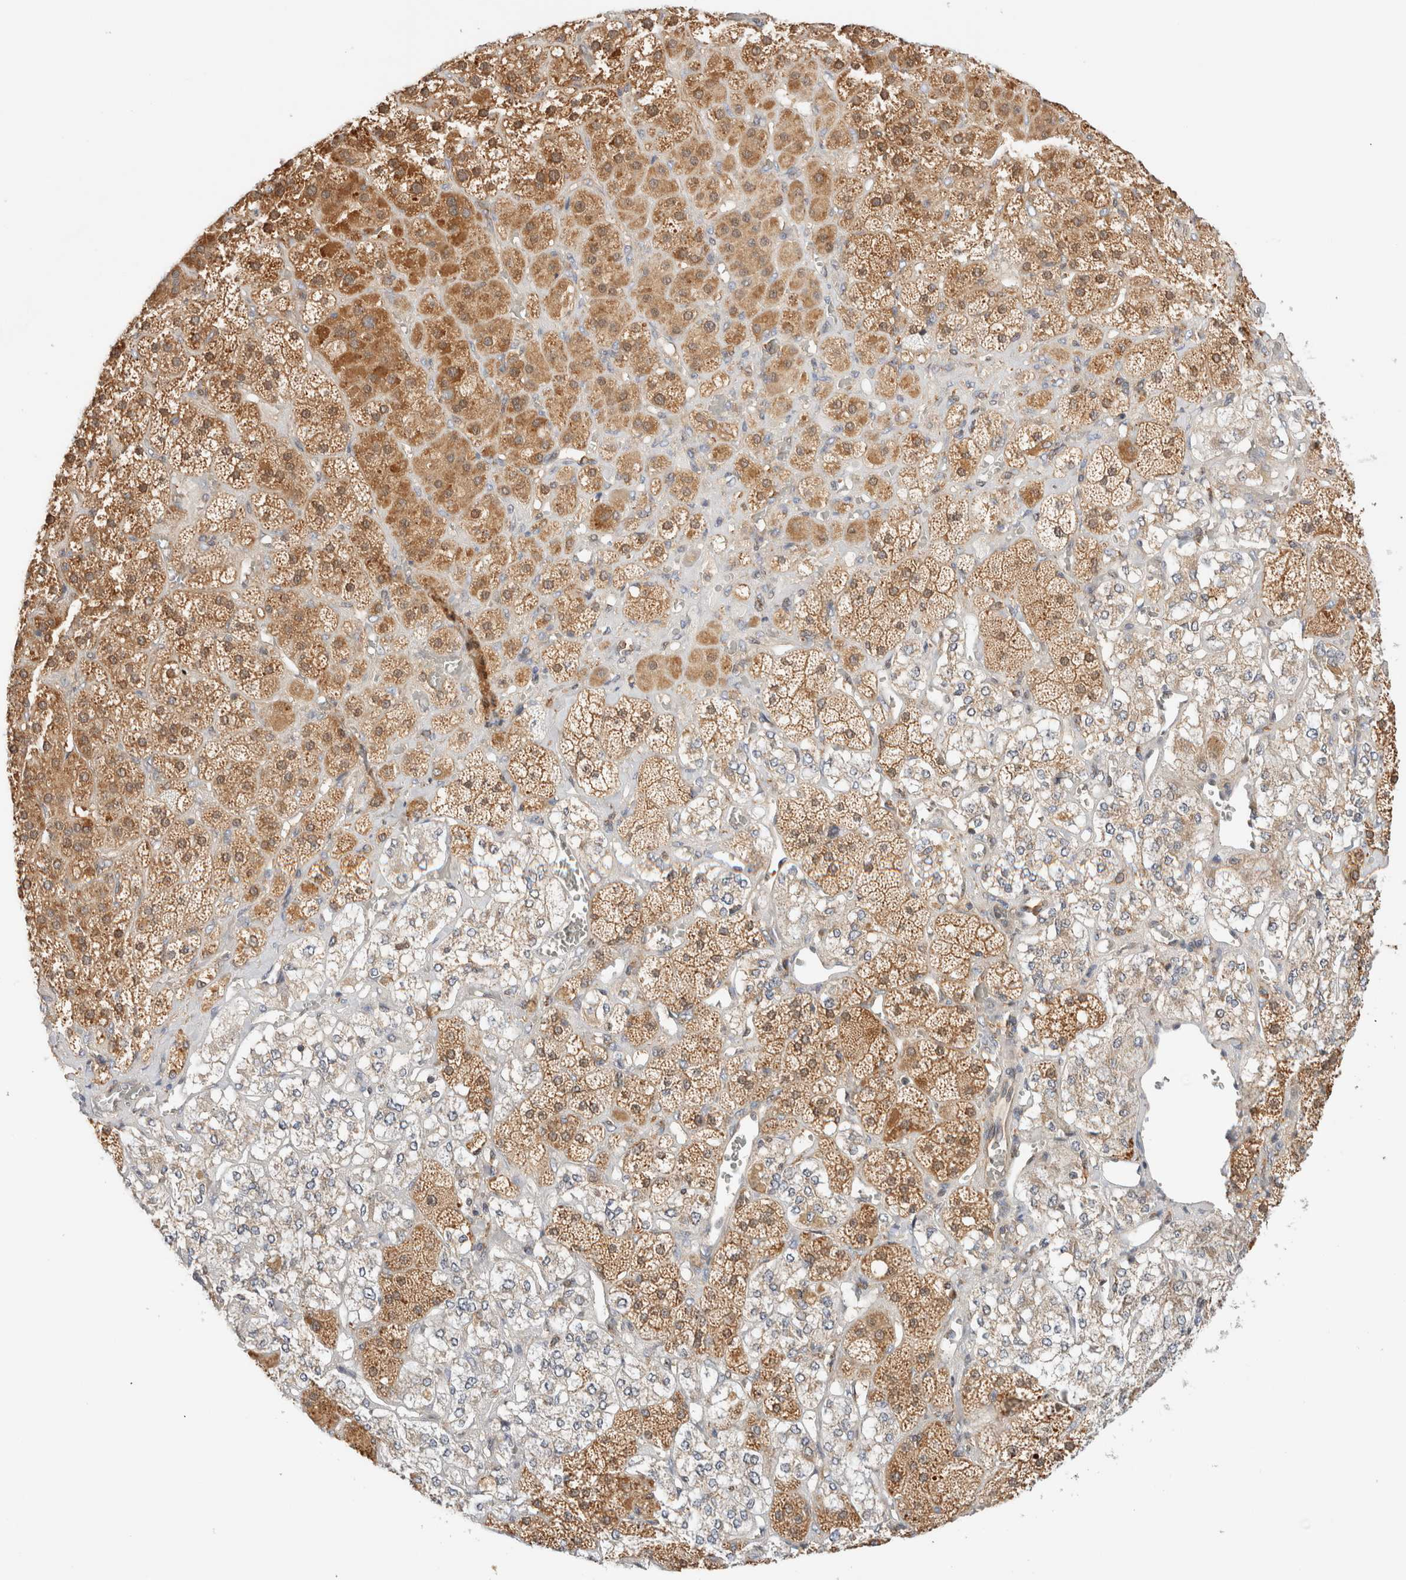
{"staining": {"intensity": "moderate", "quantity": ">75%", "location": "cytoplasmic/membranous"}, "tissue": "adrenal gland", "cell_type": "Glandular cells", "image_type": "normal", "snomed": [{"axis": "morphology", "description": "Normal tissue, NOS"}, {"axis": "topography", "description": "Adrenal gland"}], "caption": "IHC photomicrograph of unremarkable adrenal gland: adrenal gland stained using IHC displays medium levels of moderate protein expression localized specifically in the cytoplasmic/membranous of glandular cells, appearing as a cytoplasmic/membranous brown color.", "gene": "RABEP1", "patient": {"sex": "male", "age": 57}}